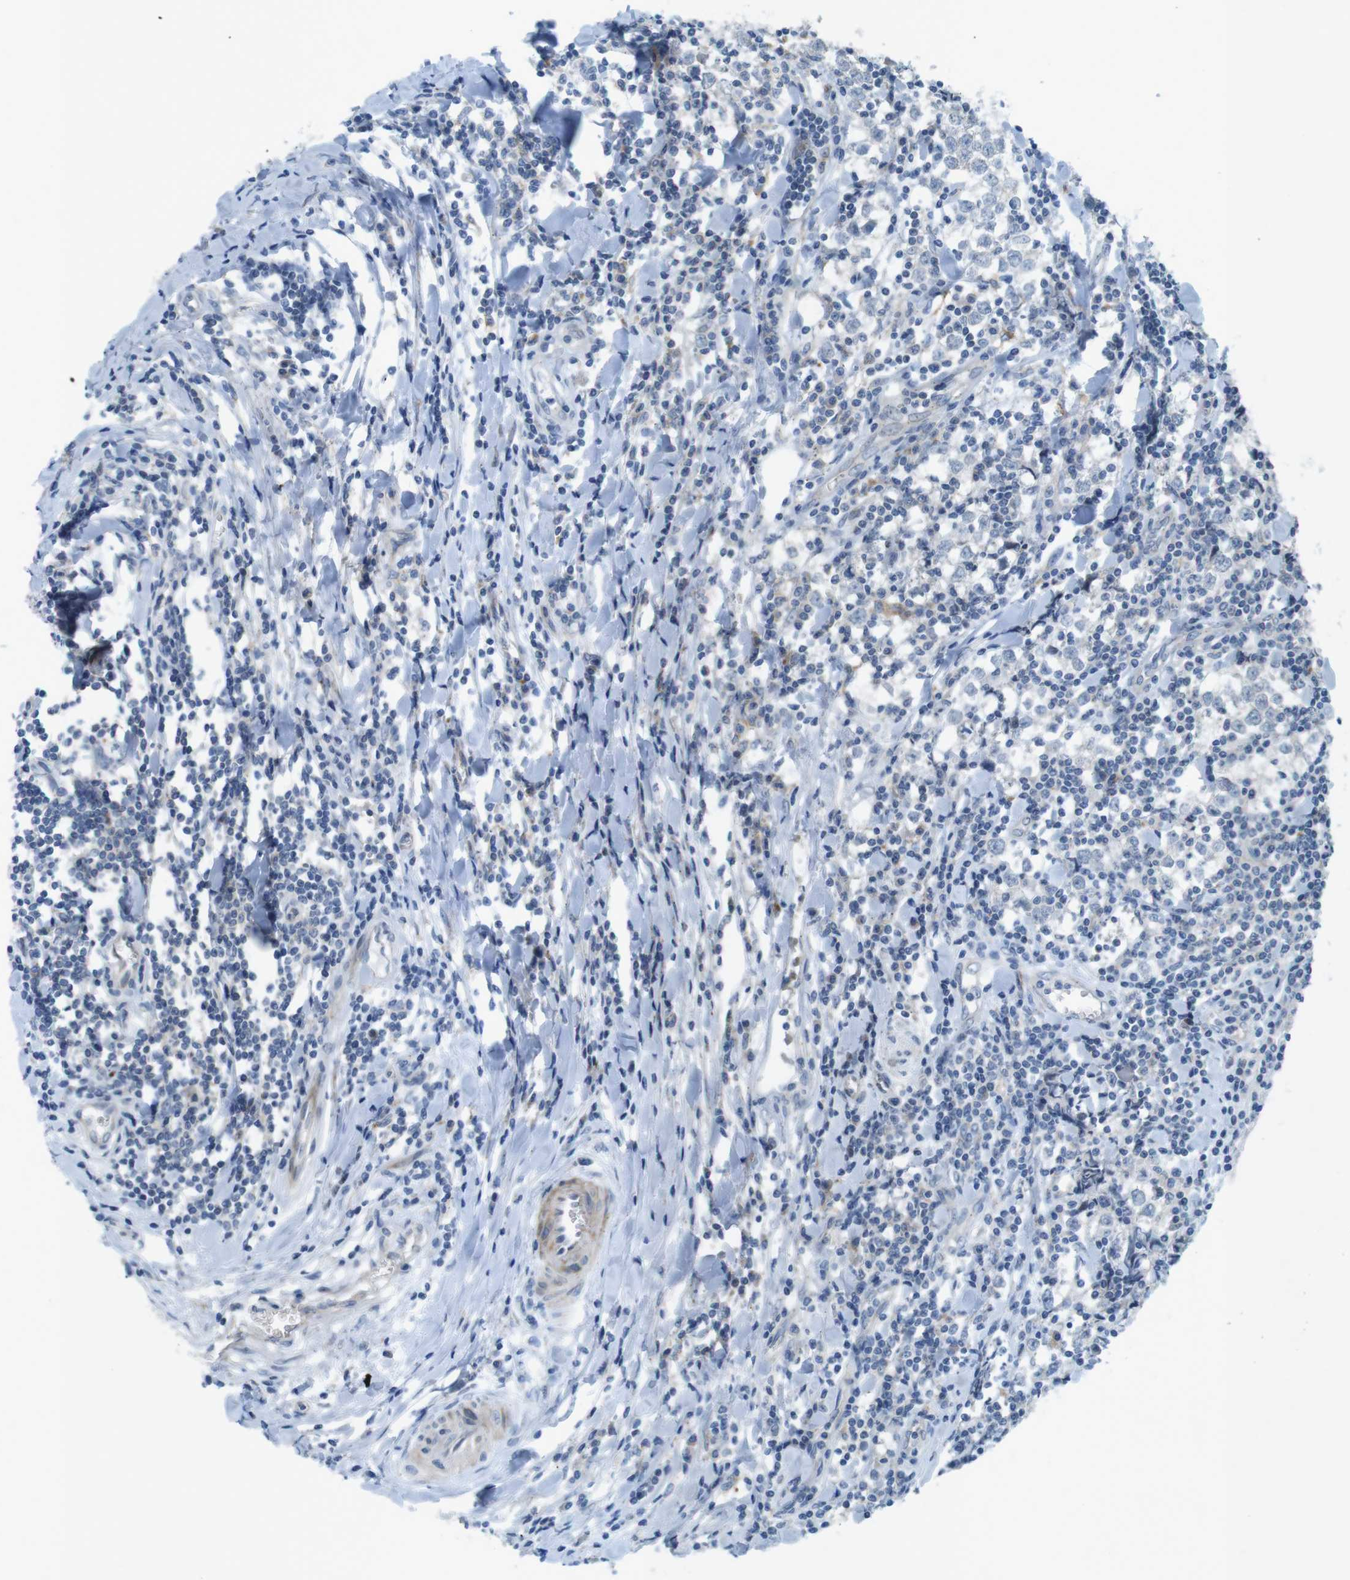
{"staining": {"intensity": "negative", "quantity": "none", "location": "none"}, "tissue": "testis cancer", "cell_type": "Tumor cells", "image_type": "cancer", "snomed": [{"axis": "morphology", "description": "Seminoma, NOS"}, {"axis": "morphology", "description": "Carcinoma, Embryonal, NOS"}, {"axis": "topography", "description": "Testis"}], "caption": "DAB immunohistochemical staining of testis cancer (embryonal carcinoma) reveals no significant staining in tumor cells.", "gene": "TYW1", "patient": {"sex": "male", "age": 36}}